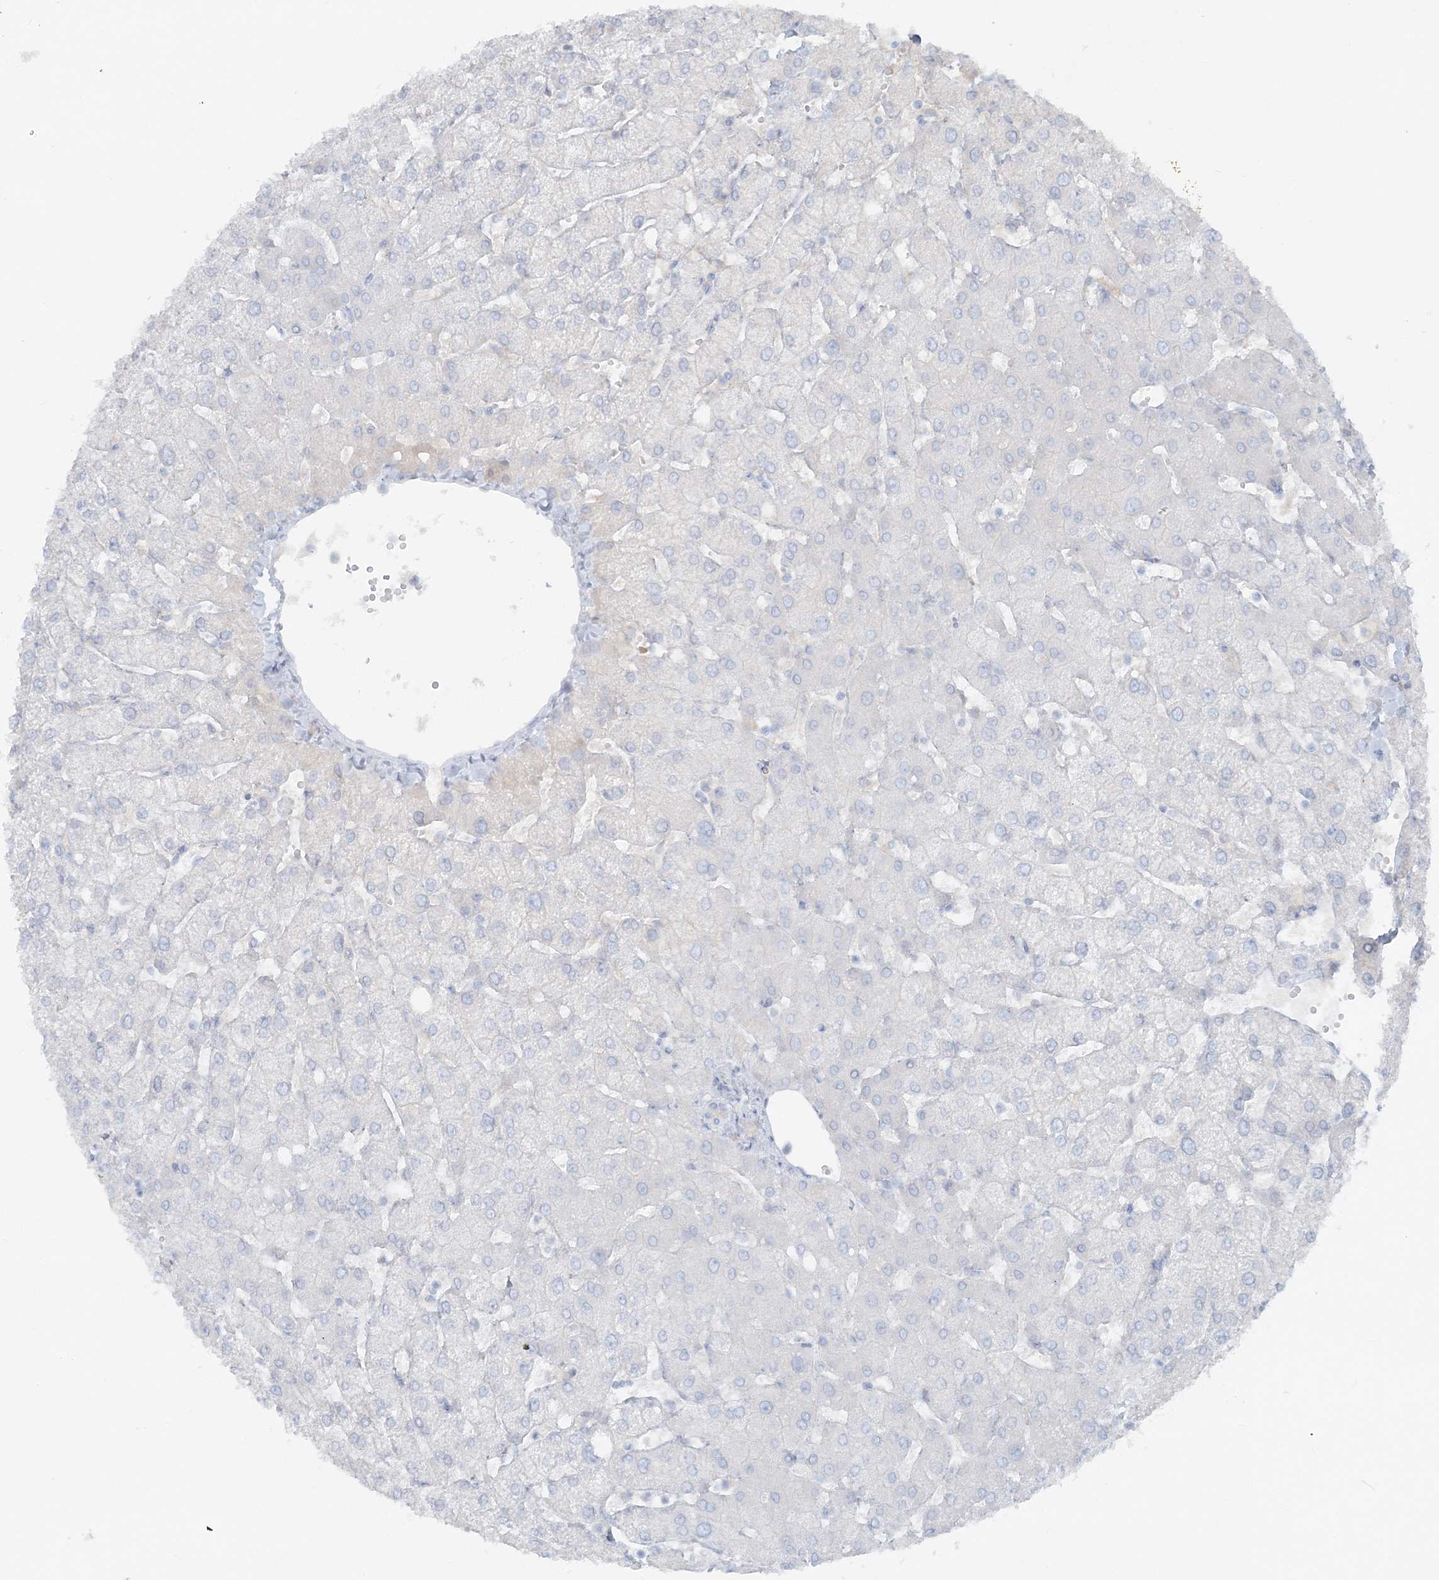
{"staining": {"intensity": "negative", "quantity": "none", "location": "none"}, "tissue": "liver", "cell_type": "Cholangiocytes", "image_type": "normal", "snomed": [{"axis": "morphology", "description": "Normal tissue, NOS"}, {"axis": "topography", "description": "Liver"}], "caption": "Immunohistochemistry (IHC) of benign liver shows no positivity in cholangiocytes.", "gene": "ATP11A", "patient": {"sex": "female", "age": 54}}